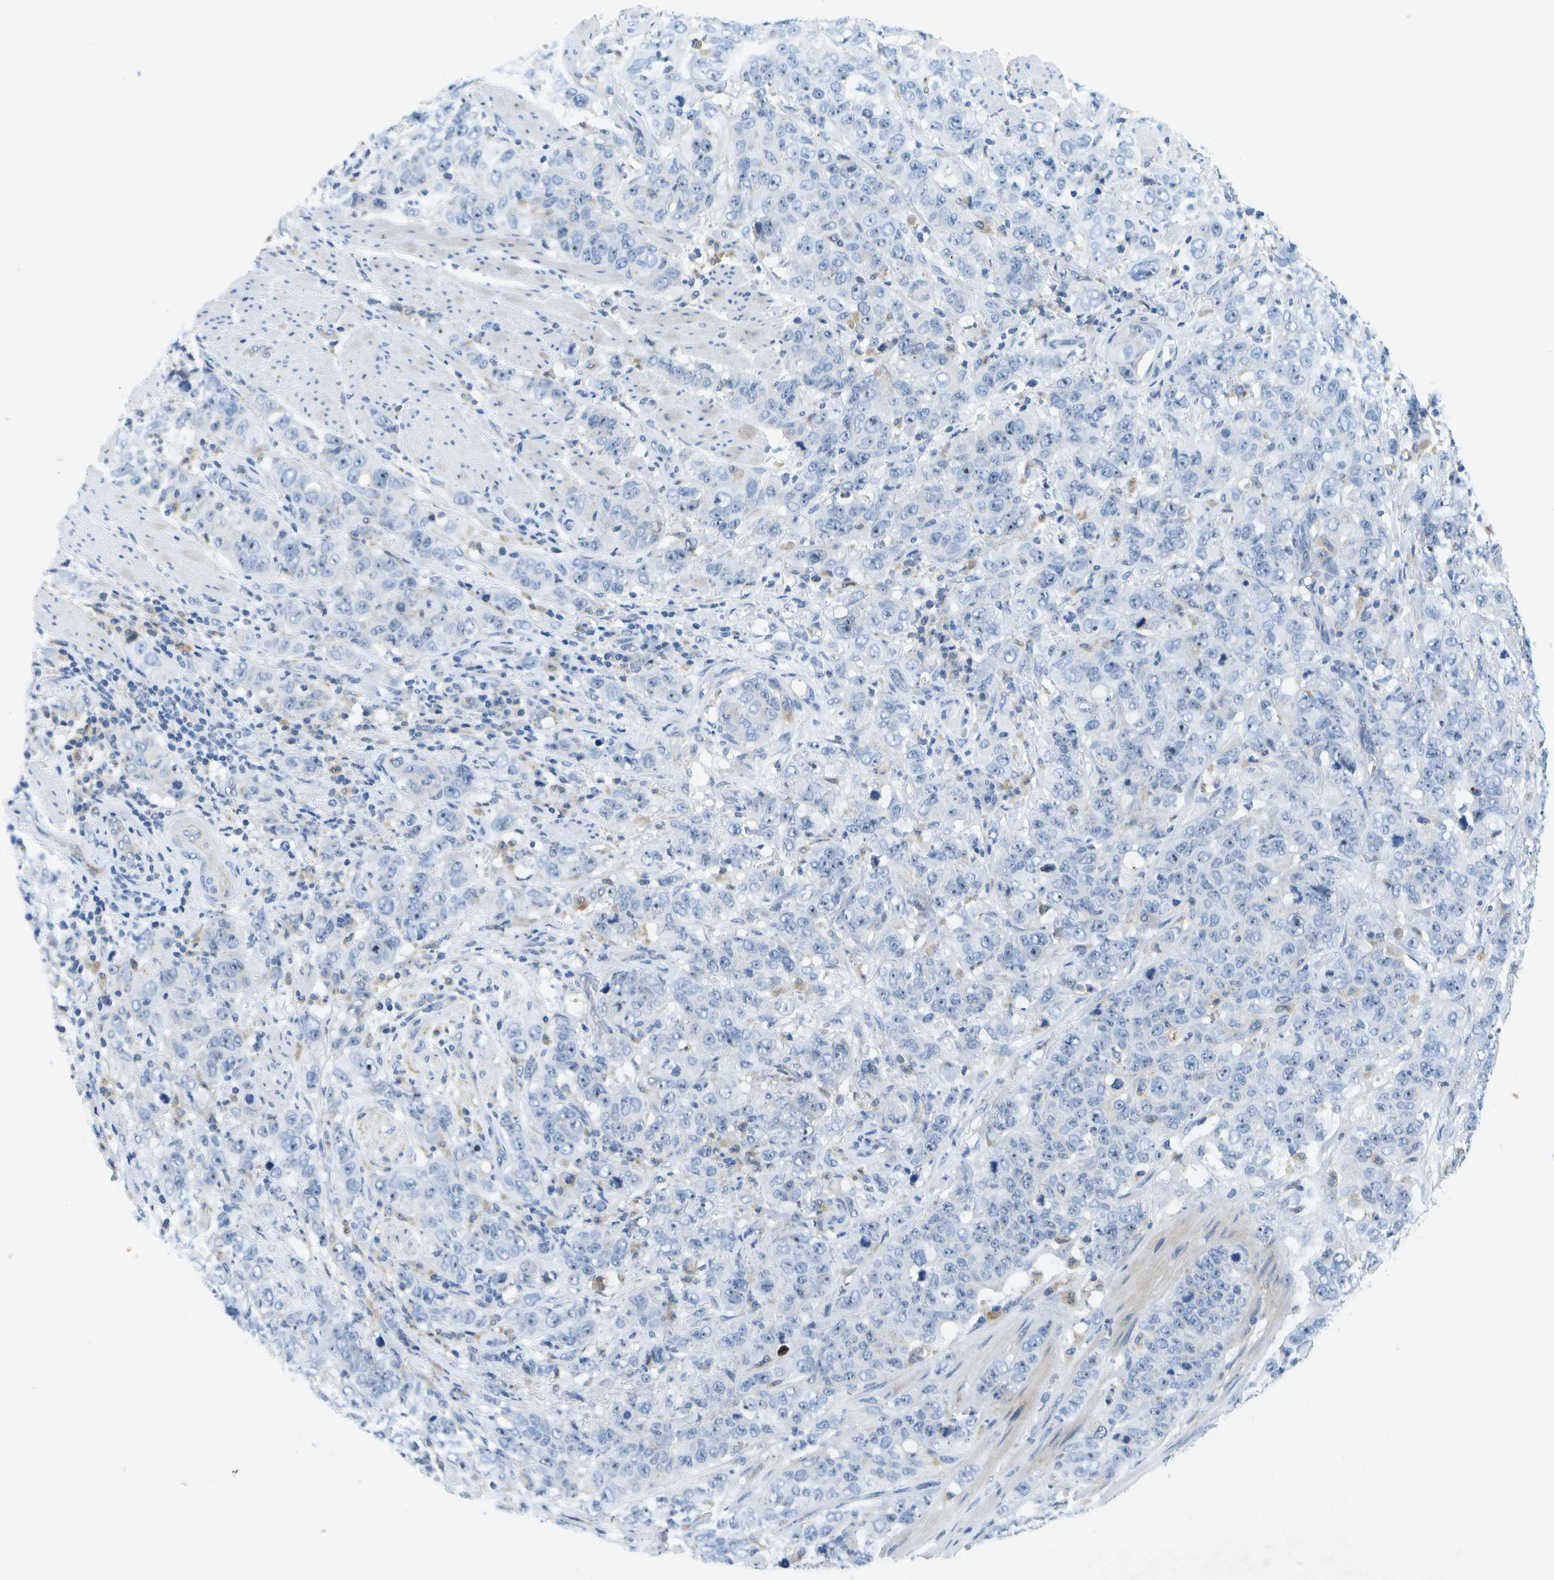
{"staining": {"intensity": "negative", "quantity": "none", "location": "none"}, "tissue": "stomach cancer", "cell_type": "Tumor cells", "image_type": "cancer", "snomed": [{"axis": "morphology", "description": "Adenocarcinoma, NOS"}, {"axis": "topography", "description": "Stomach"}], "caption": "A high-resolution image shows immunohistochemistry staining of stomach cancer (adenocarcinoma), which exhibits no significant staining in tumor cells.", "gene": "LIPG", "patient": {"sex": "male", "age": 48}}